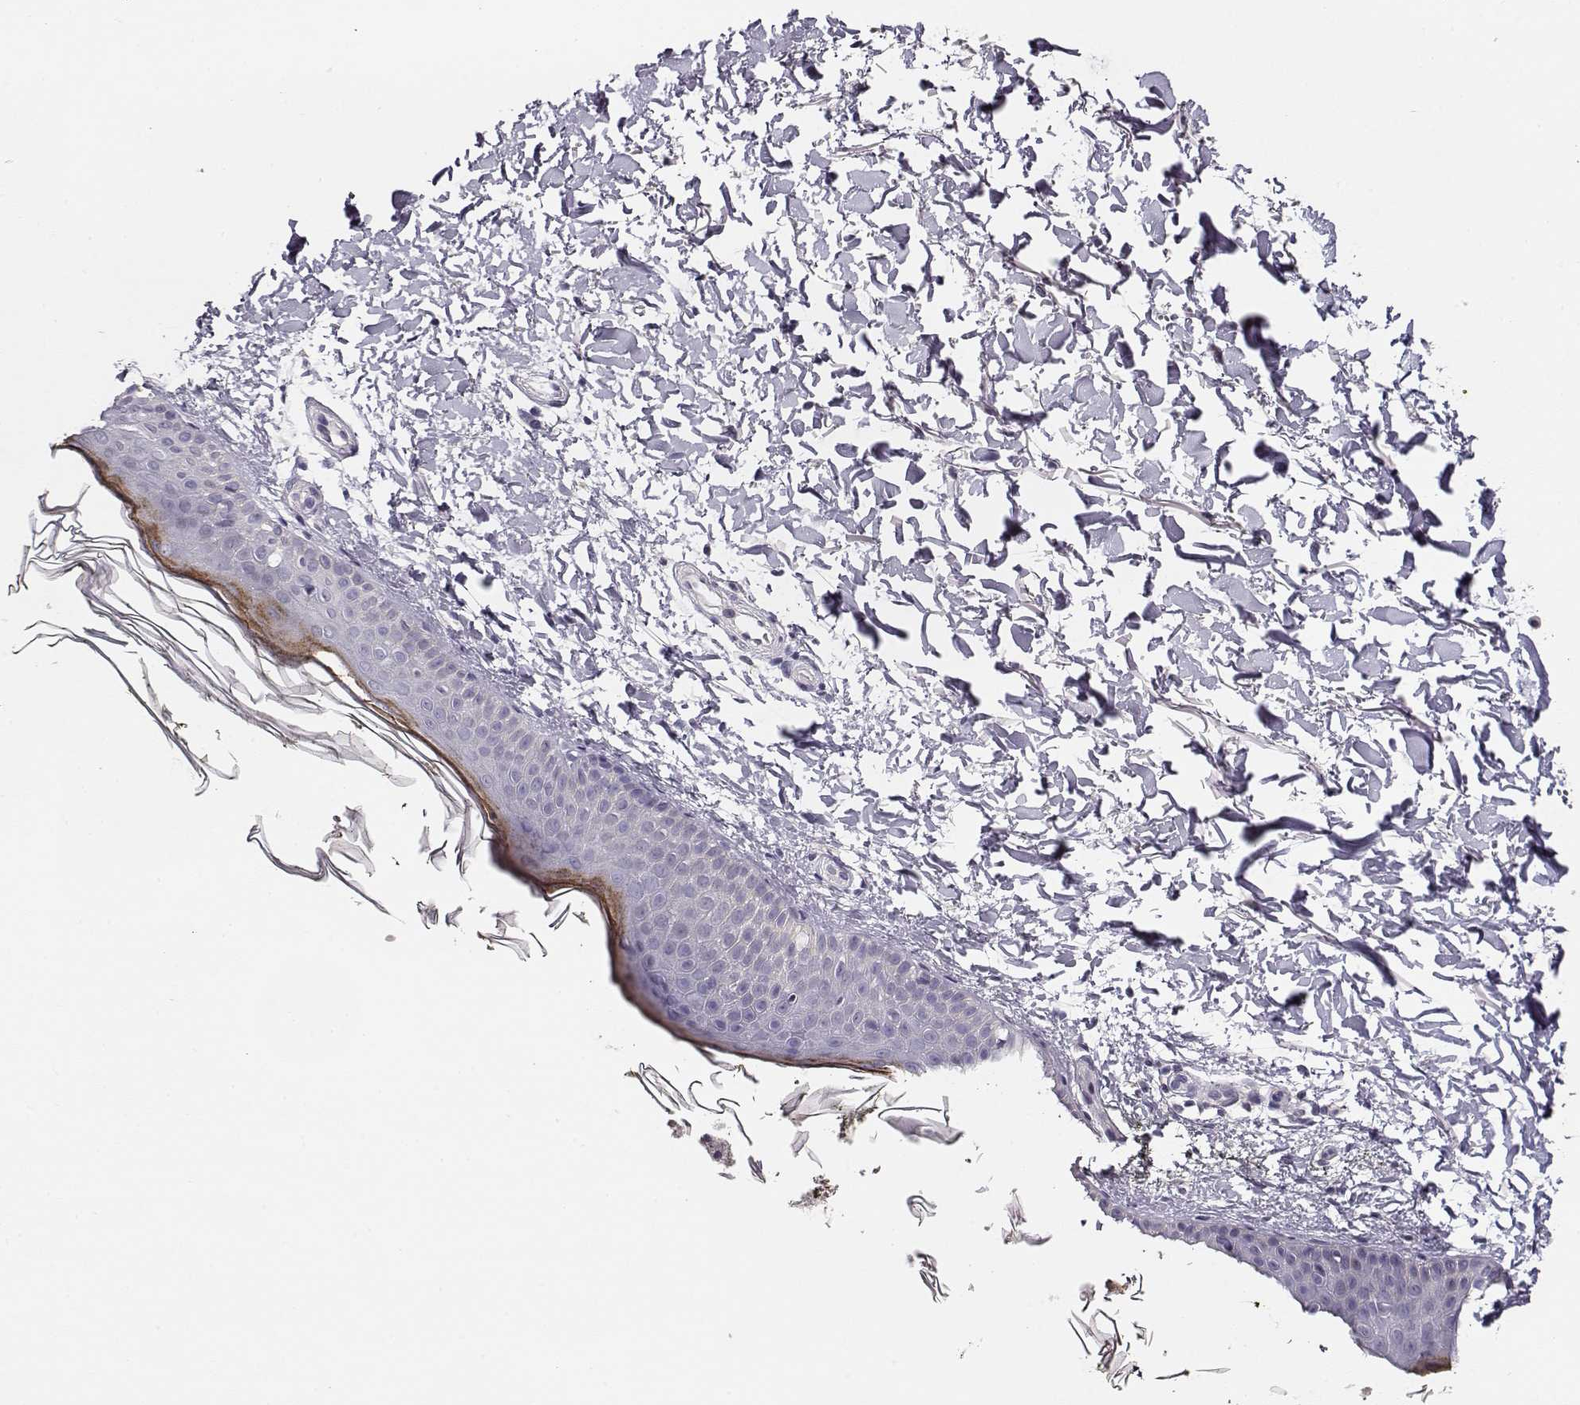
{"staining": {"intensity": "negative", "quantity": "none", "location": "none"}, "tissue": "skin", "cell_type": "Fibroblasts", "image_type": "normal", "snomed": [{"axis": "morphology", "description": "Normal tissue, NOS"}, {"axis": "topography", "description": "Skin"}], "caption": "An immunohistochemistry (IHC) micrograph of normal skin is shown. There is no staining in fibroblasts of skin. Brightfield microscopy of immunohistochemistry stained with DAB (3,3'-diaminobenzidine) (brown) and hematoxylin (blue), captured at high magnification.", "gene": "CRX", "patient": {"sex": "female", "age": 62}}